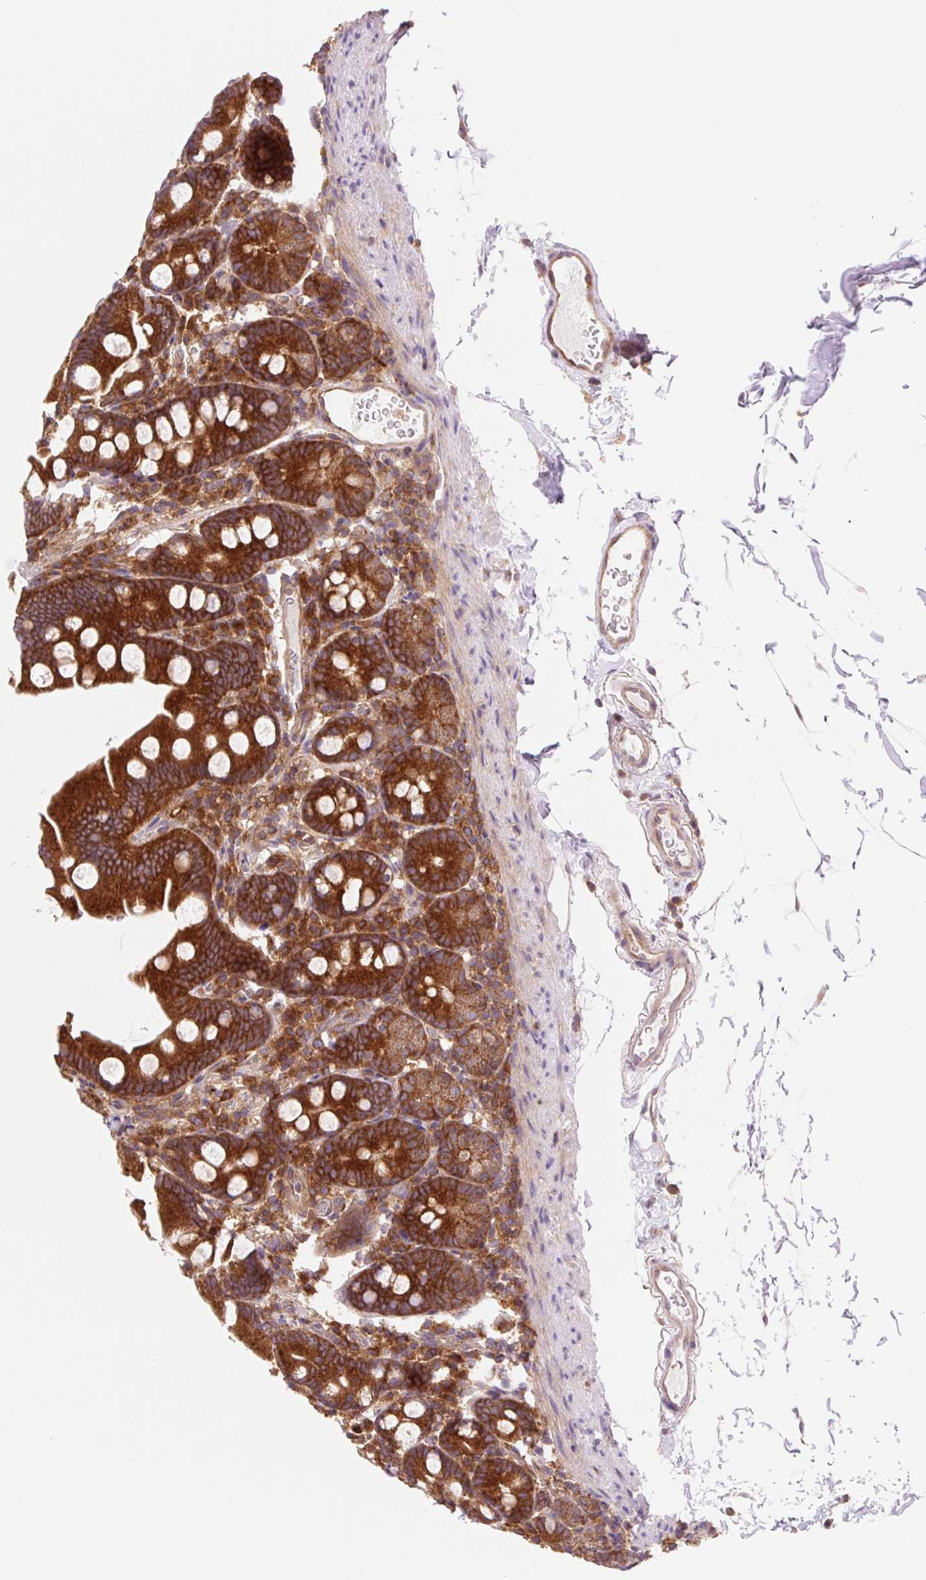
{"staining": {"intensity": "strong", "quantity": ">75%", "location": "cytoplasmic/membranous"}, "tissue": "small intestine", "cell_type": "Glandular cells", "image_type": "normal", "snomed": [{"axis": "morphology", "description": "Normal tissue, NOS"}, {"axis": "topography", "description": "Small intestine"}], "caption": "An immunohistochemistry (IHC) photomicrograph of unremarkable tissue is shown. Protein staining in brown shows strong cytoplasmic/membranous positivity in small intestine within glandular cells. (DAB (3,3'-diaminobenzidine) = brown stain, brightfield microscopy at high magnification).", "gene": "VPS4A", "patient": {"sex": "female", "age": 68}}